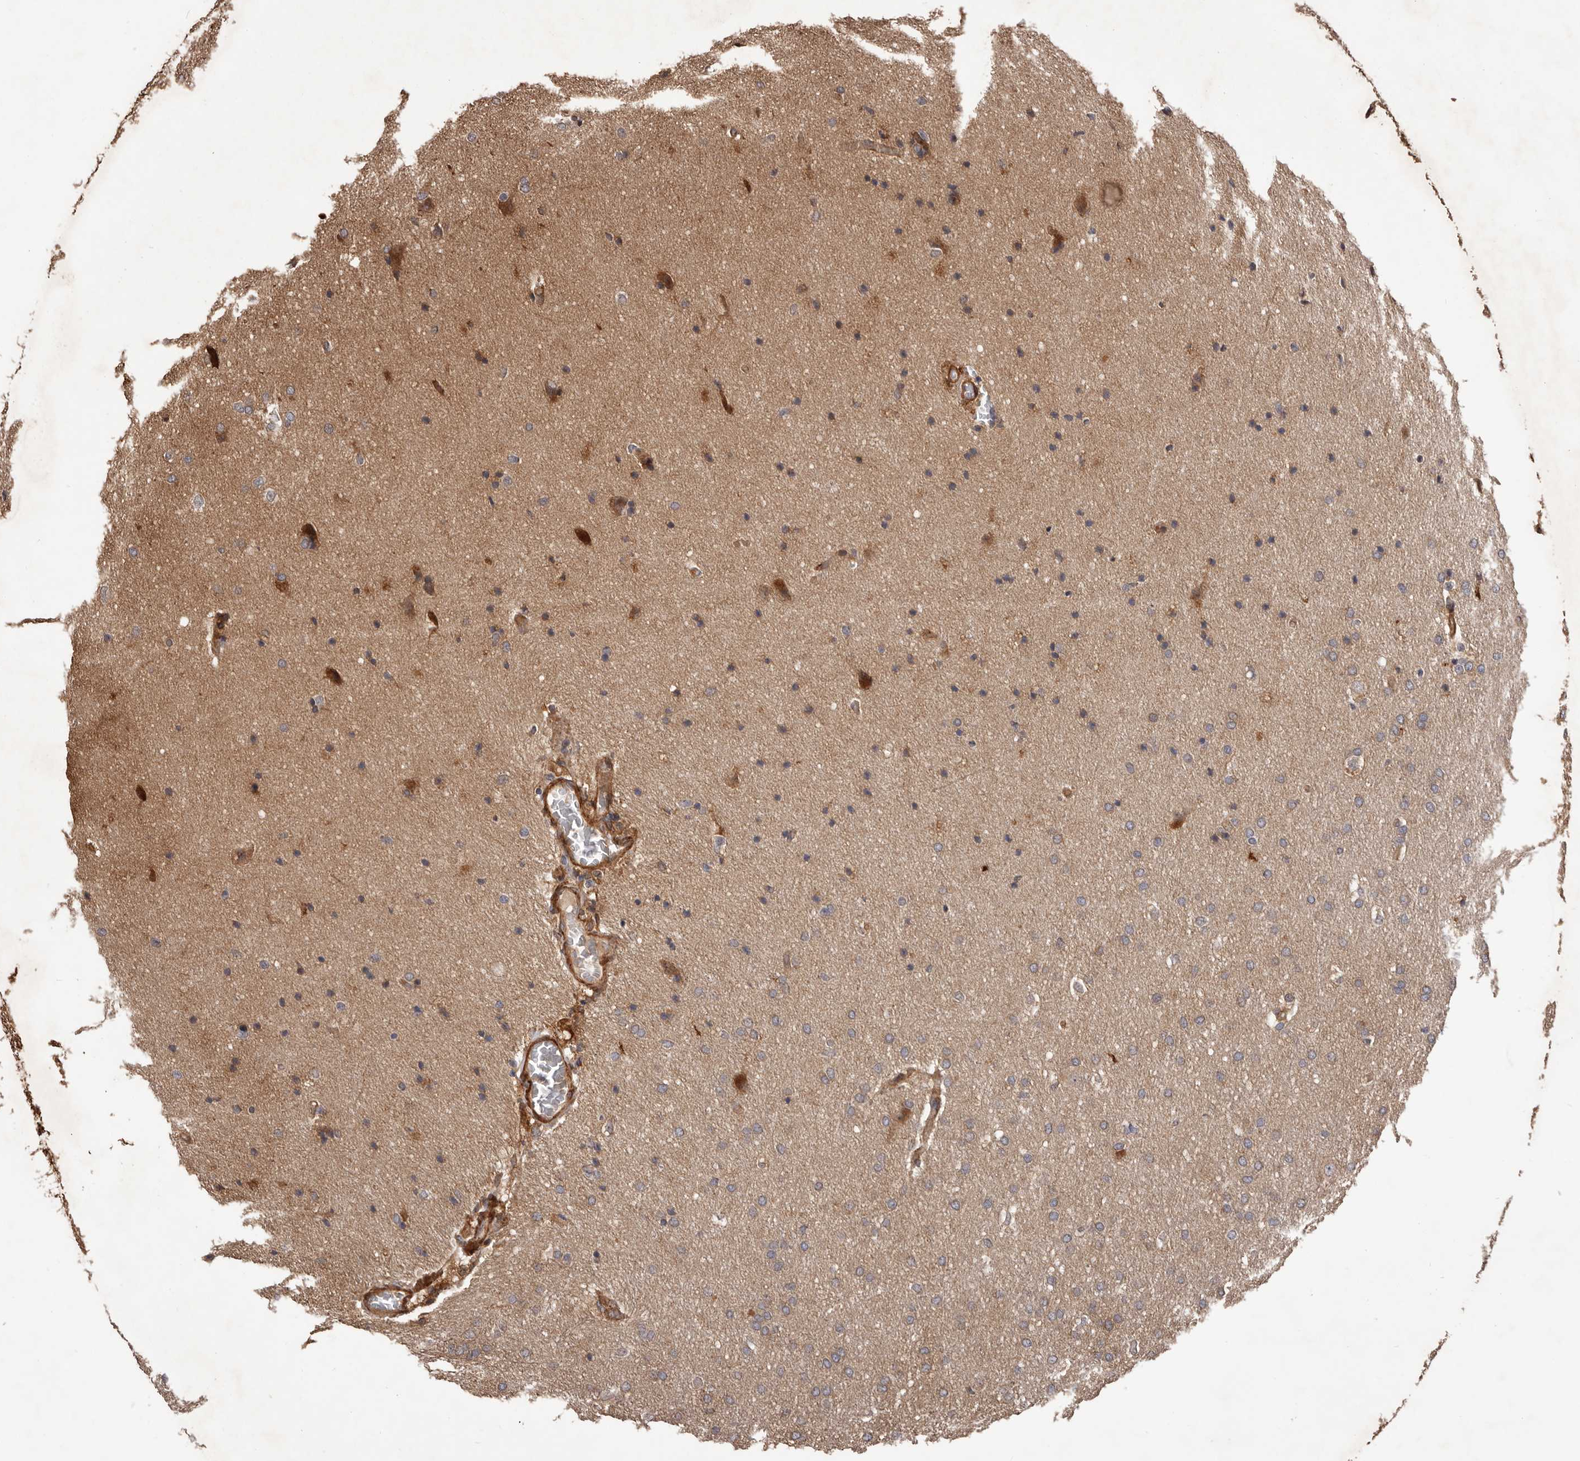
{"staining": {"intensity": "weak", "quantity": ">75%", "location": "cytoplasmic/membranous"}, "tissue": "glioma", "cell_type": "Tumor cells", "image_type": "cancer", "snomed": [{"axis": "morphology", "description": "Glioma, malignant, Low grade"}, {"axis": "topography", "description": "Brain"}], "caption": "The immunohistochemical stain highlights weak cytoplasmic/membranous positivity in tumor cells of glioma tissue.", "gene": "ADAMTS2", "patient": {"sex": "female", "age": 37}}